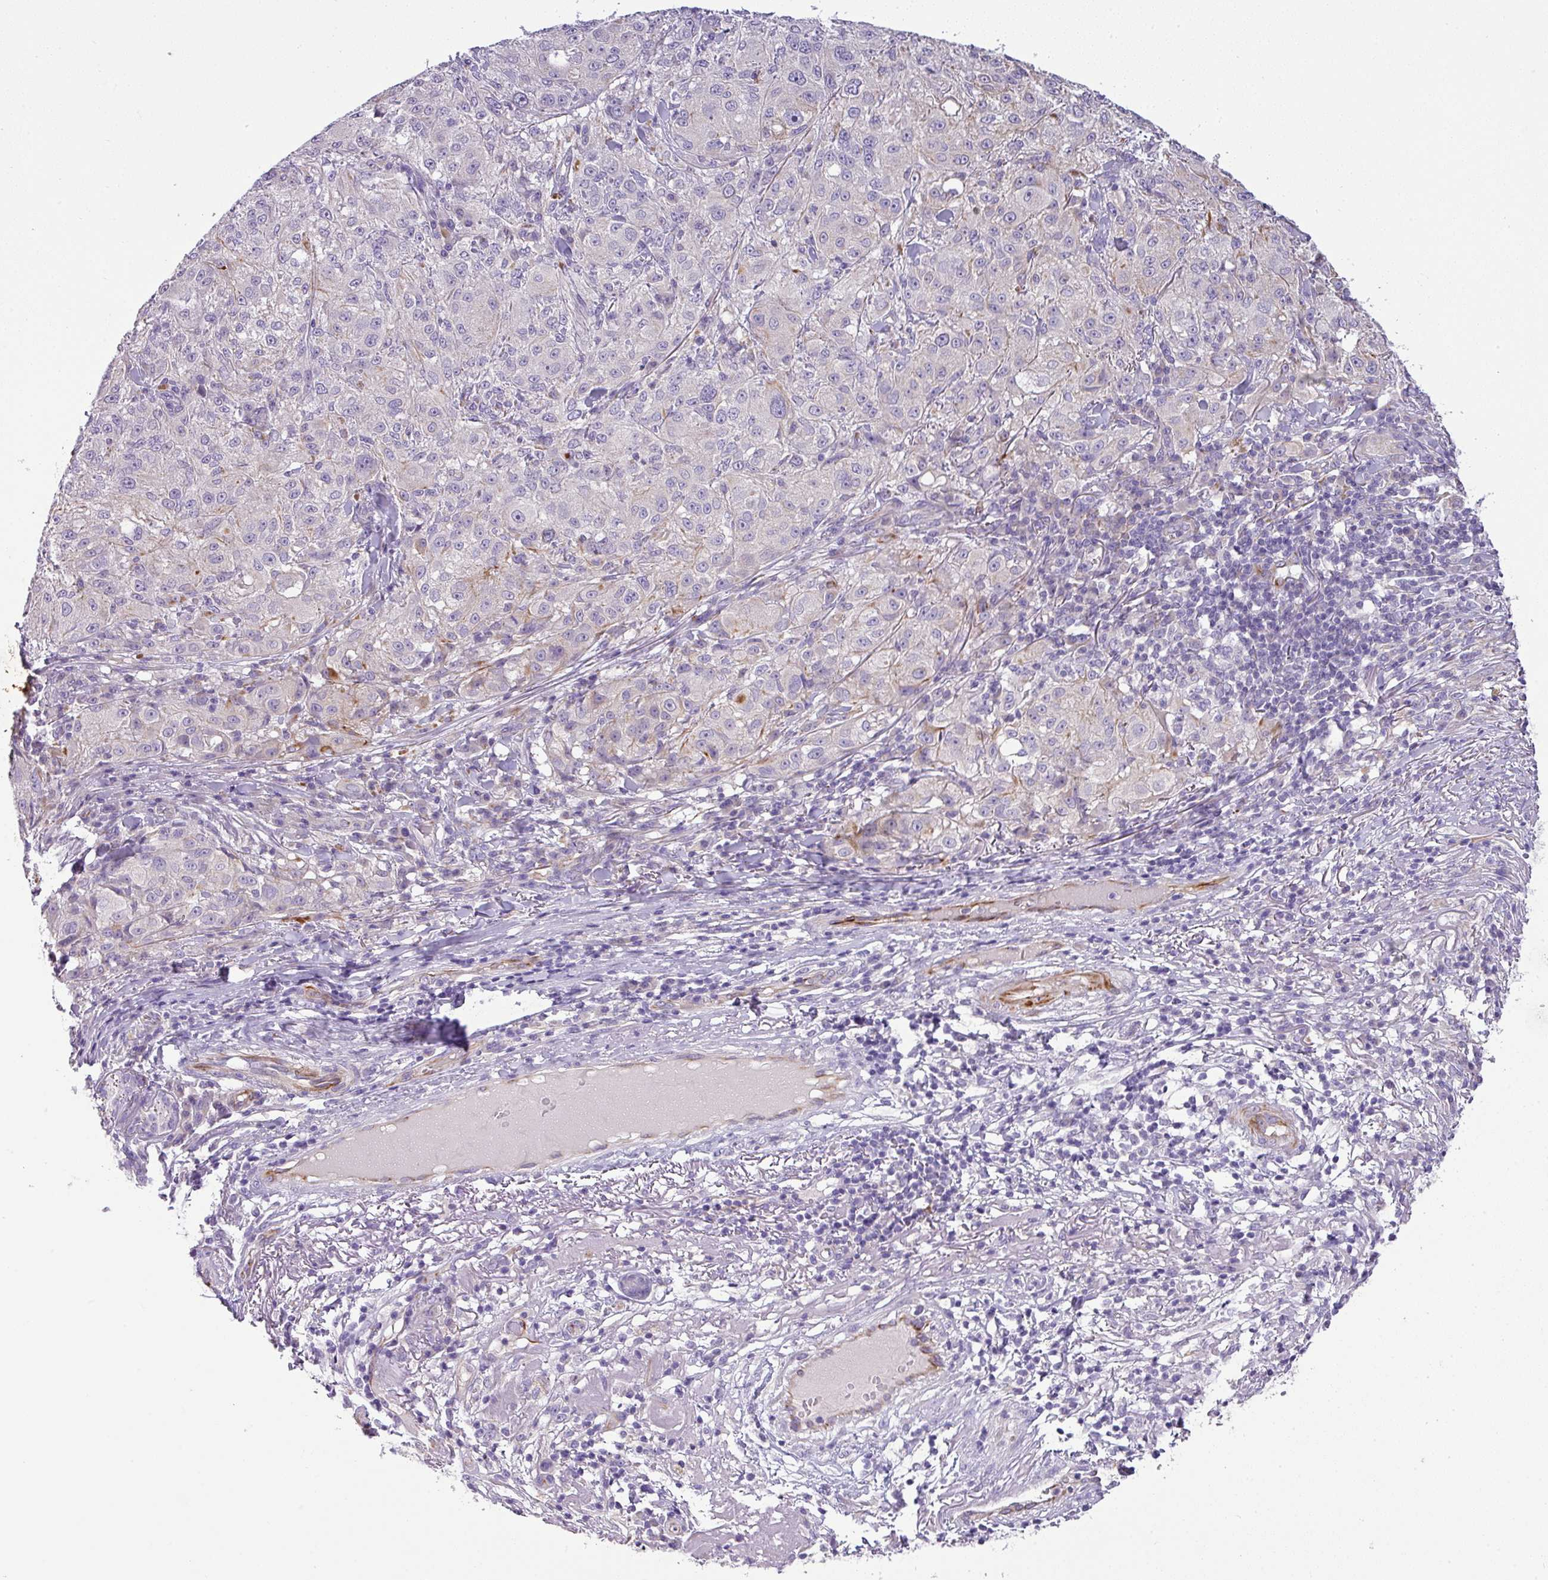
{"staining": {"intensity": "negative", "quantity": "none", "location": "none"}, "tissue": "melanoma", "cell_type": "Tumor cells", "image_type": "cancer", "snomed": [{"axis": "morphology", "description": "Necrosis, NOS"}, {"axis": "morphology", "description": "Malignant melanoma, NOS"}, {"axis": "topography", "description": "Skin"}], "caption": "The immunohistochemistry micrograph has no significant expression in tumor cells of melanoma tissue.", "gene": "ENSG00000273748", "patient": {"sex": "female", "age": 87}}